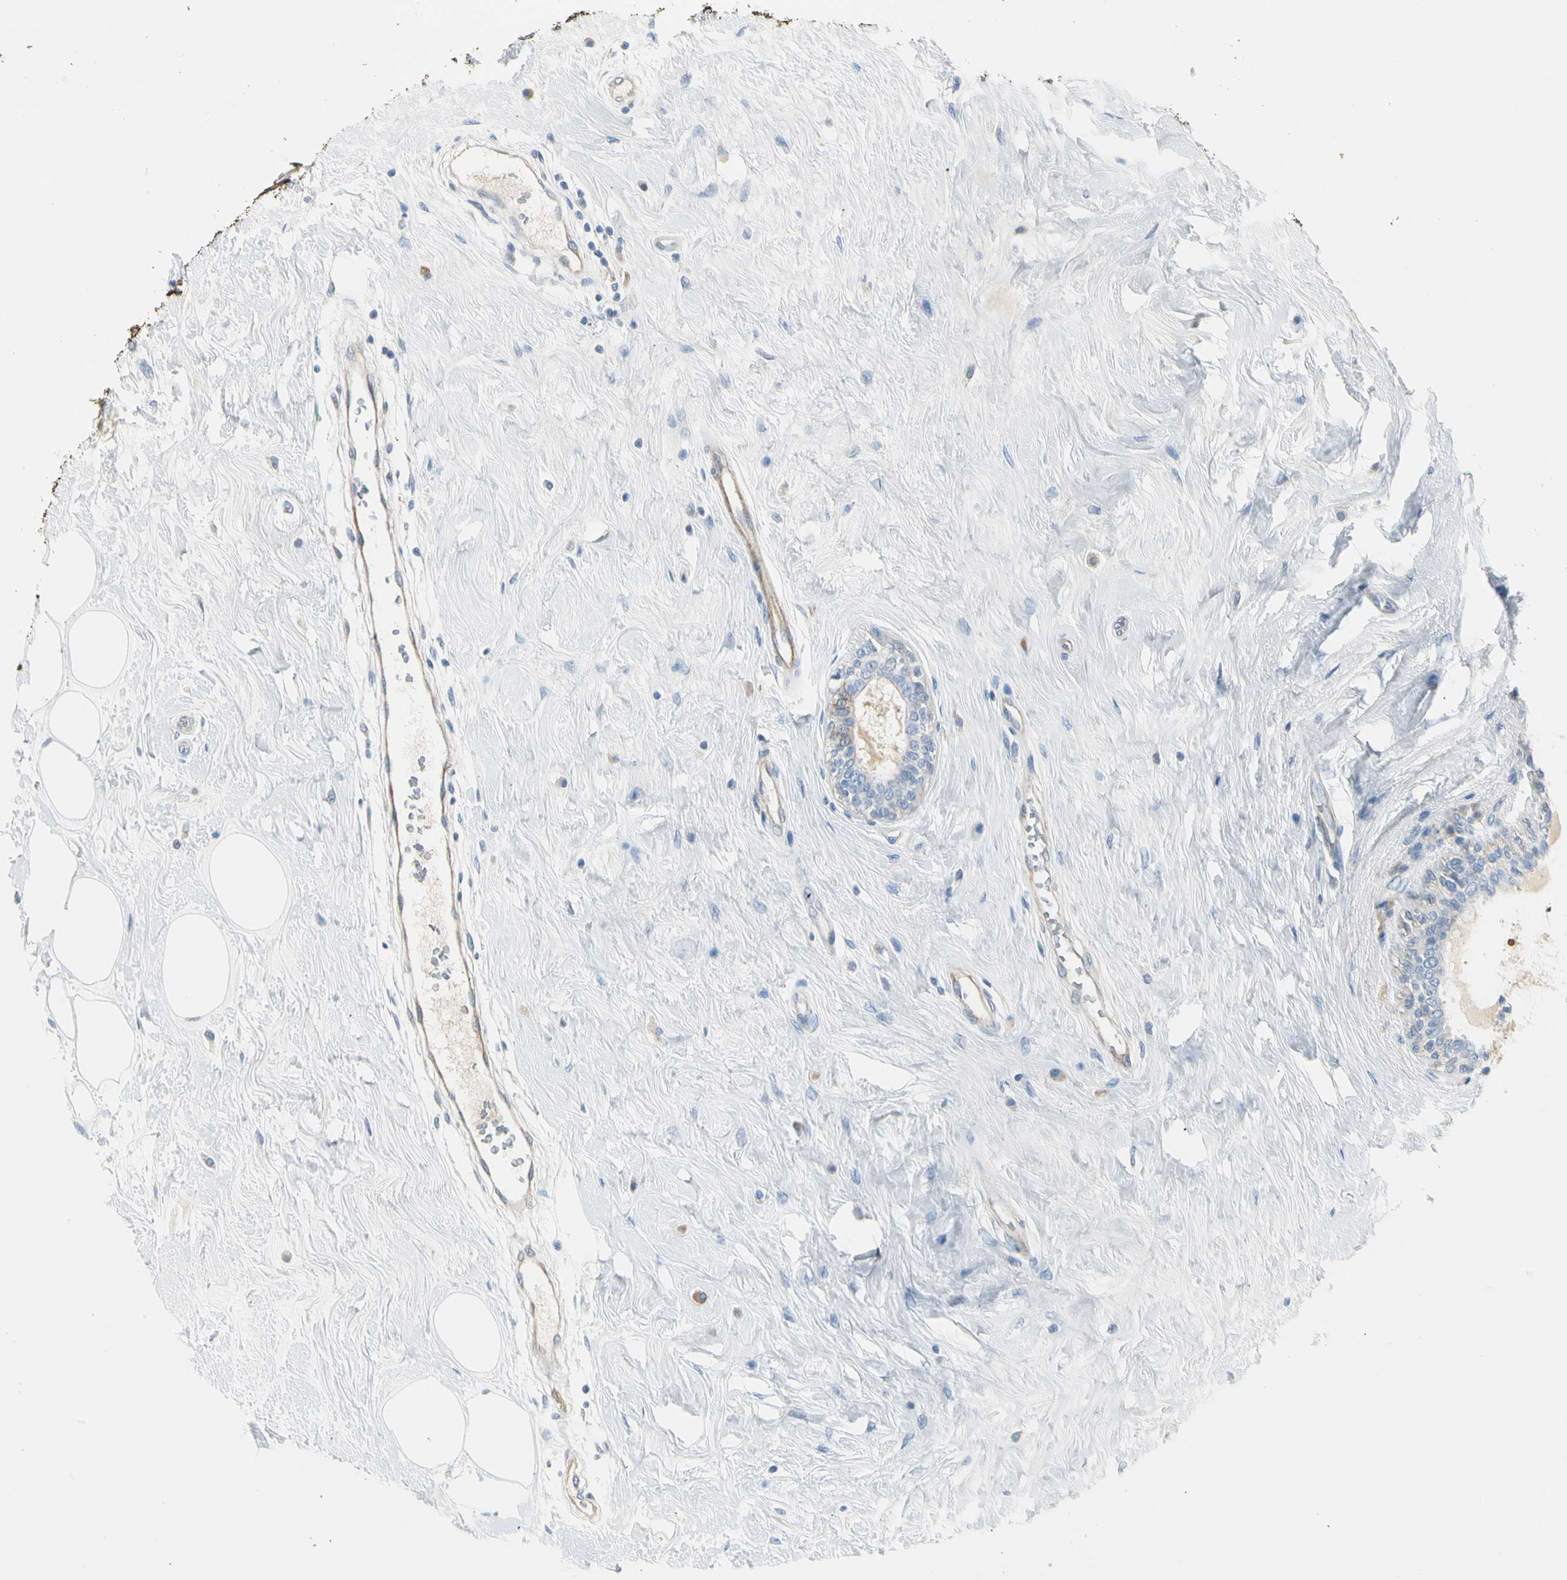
{"staining": {"intensity": "negative", "quantity": "none", "location": "none"}, "tissue": "breast cancer", "cell_type": "Tumor cells", "image_type": "cancer", "snomed": [{"axis": "morphology", "description": "Normal tissue, NOS"}, {"axis": "morphology", "description": "Duct carcinoma"}, {"axis": "topography", "description": "Breast"}], "caption": "The immunohistochemistry (IHC) histopathology image has no significant staining in tumor cells of breast cancer (invasive ductal carcinoma) tissue. Brightfield microscopy of immunohistochemistry (IHC) stained with DAB (brown) and hematoxylin (blue), captured at high magnification.", "gene": "TNFSF11", "patient": {"sex": "female", "age": 39}}